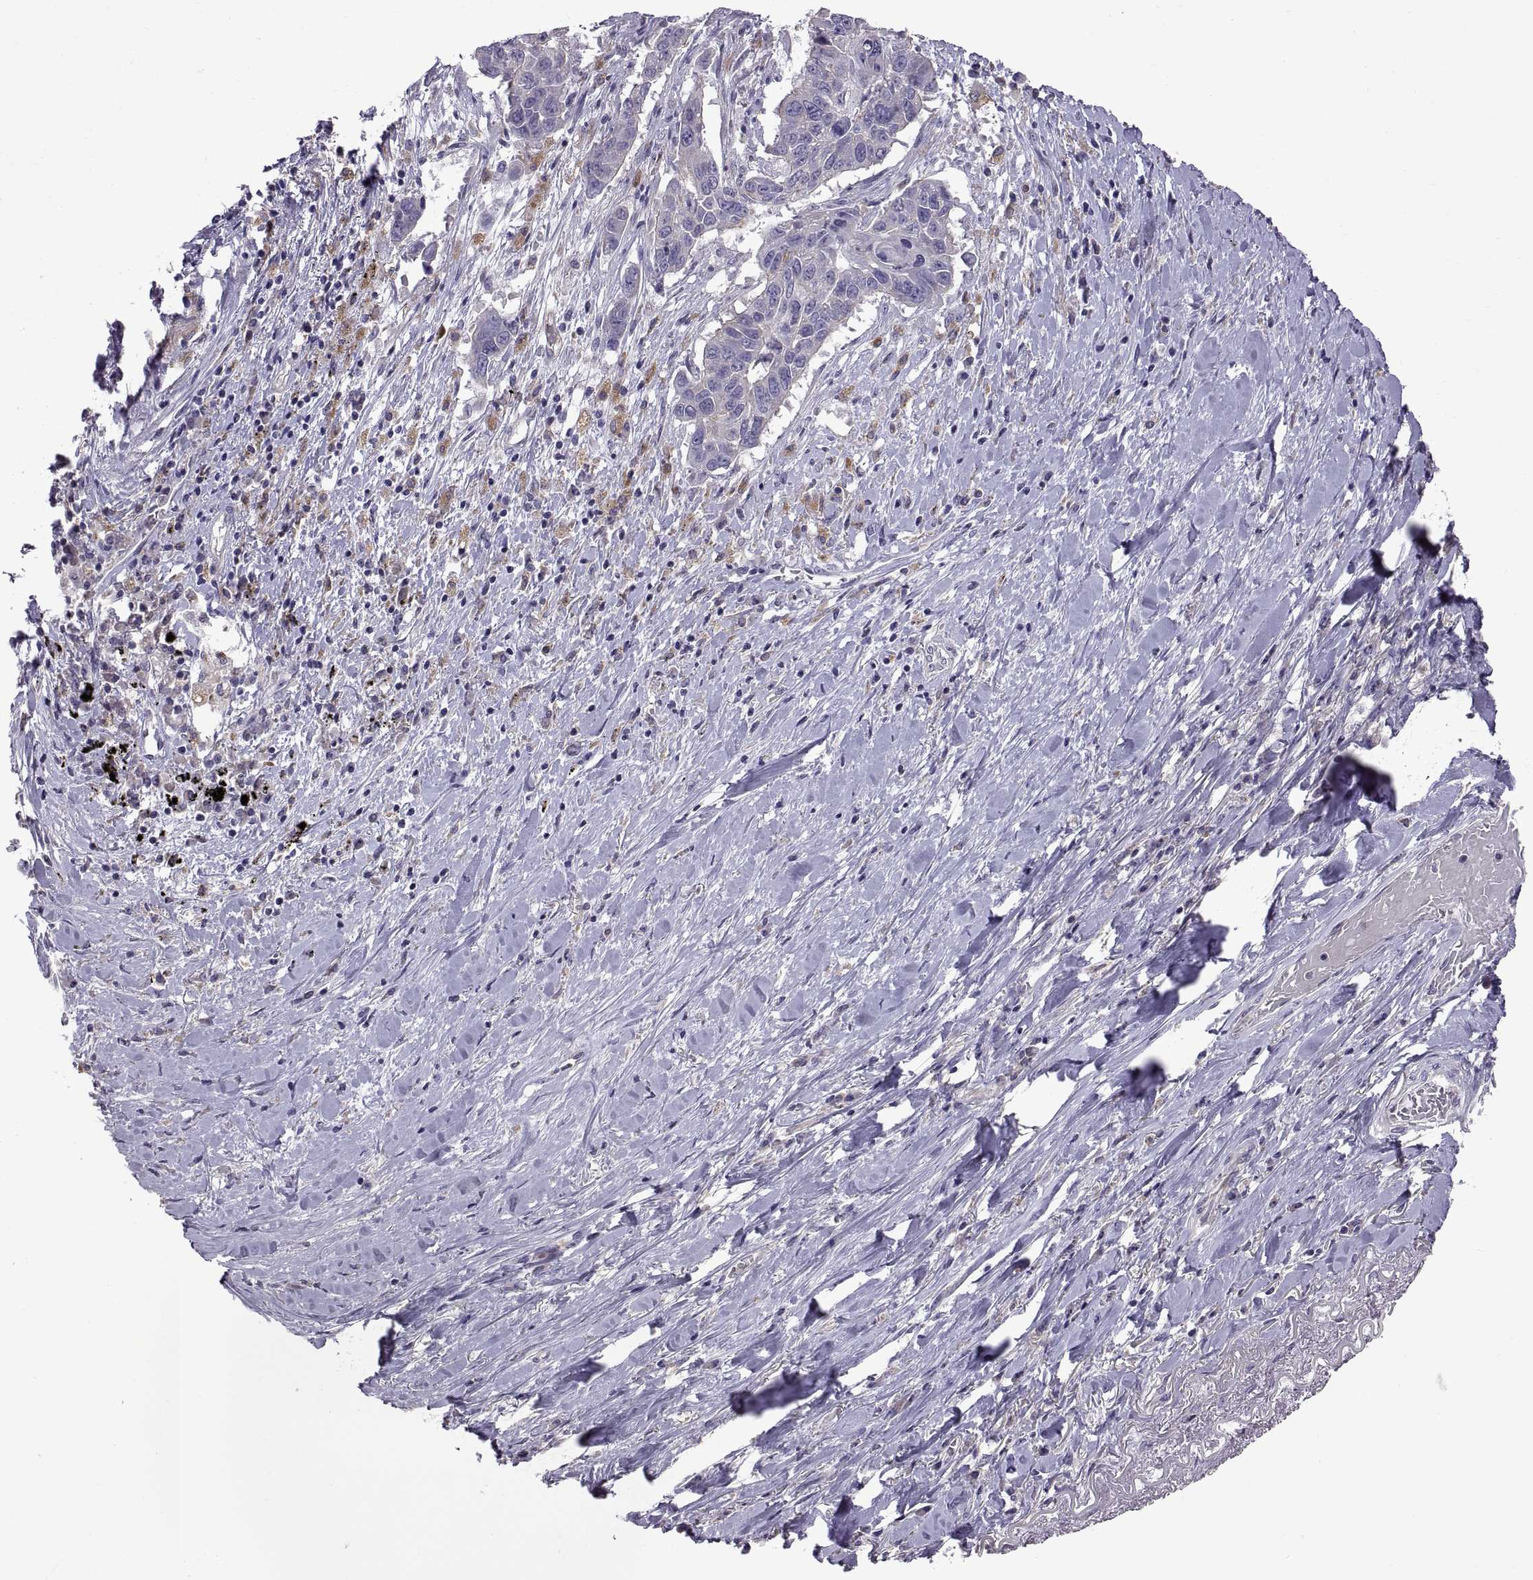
{"staining": {"intensity": "negative", "quantity": "none", "location": "none"}, "tissue": "lung cancer", "cell_type": "Tumor cells", "image_type": "cancer", "snomed": [{"axis": "morphology", "description": "Squamous cell carcinoma, NOS"}, {"axis": "topography", "description": "Lung"}], "caption": "Squamous cell carcinoma (lung) stained for a protein using immunohistochemistry (IHC) reveals no staining tumor cells.", "gene": "ARSL", "patient": {"sex": "male", "age": 73}}